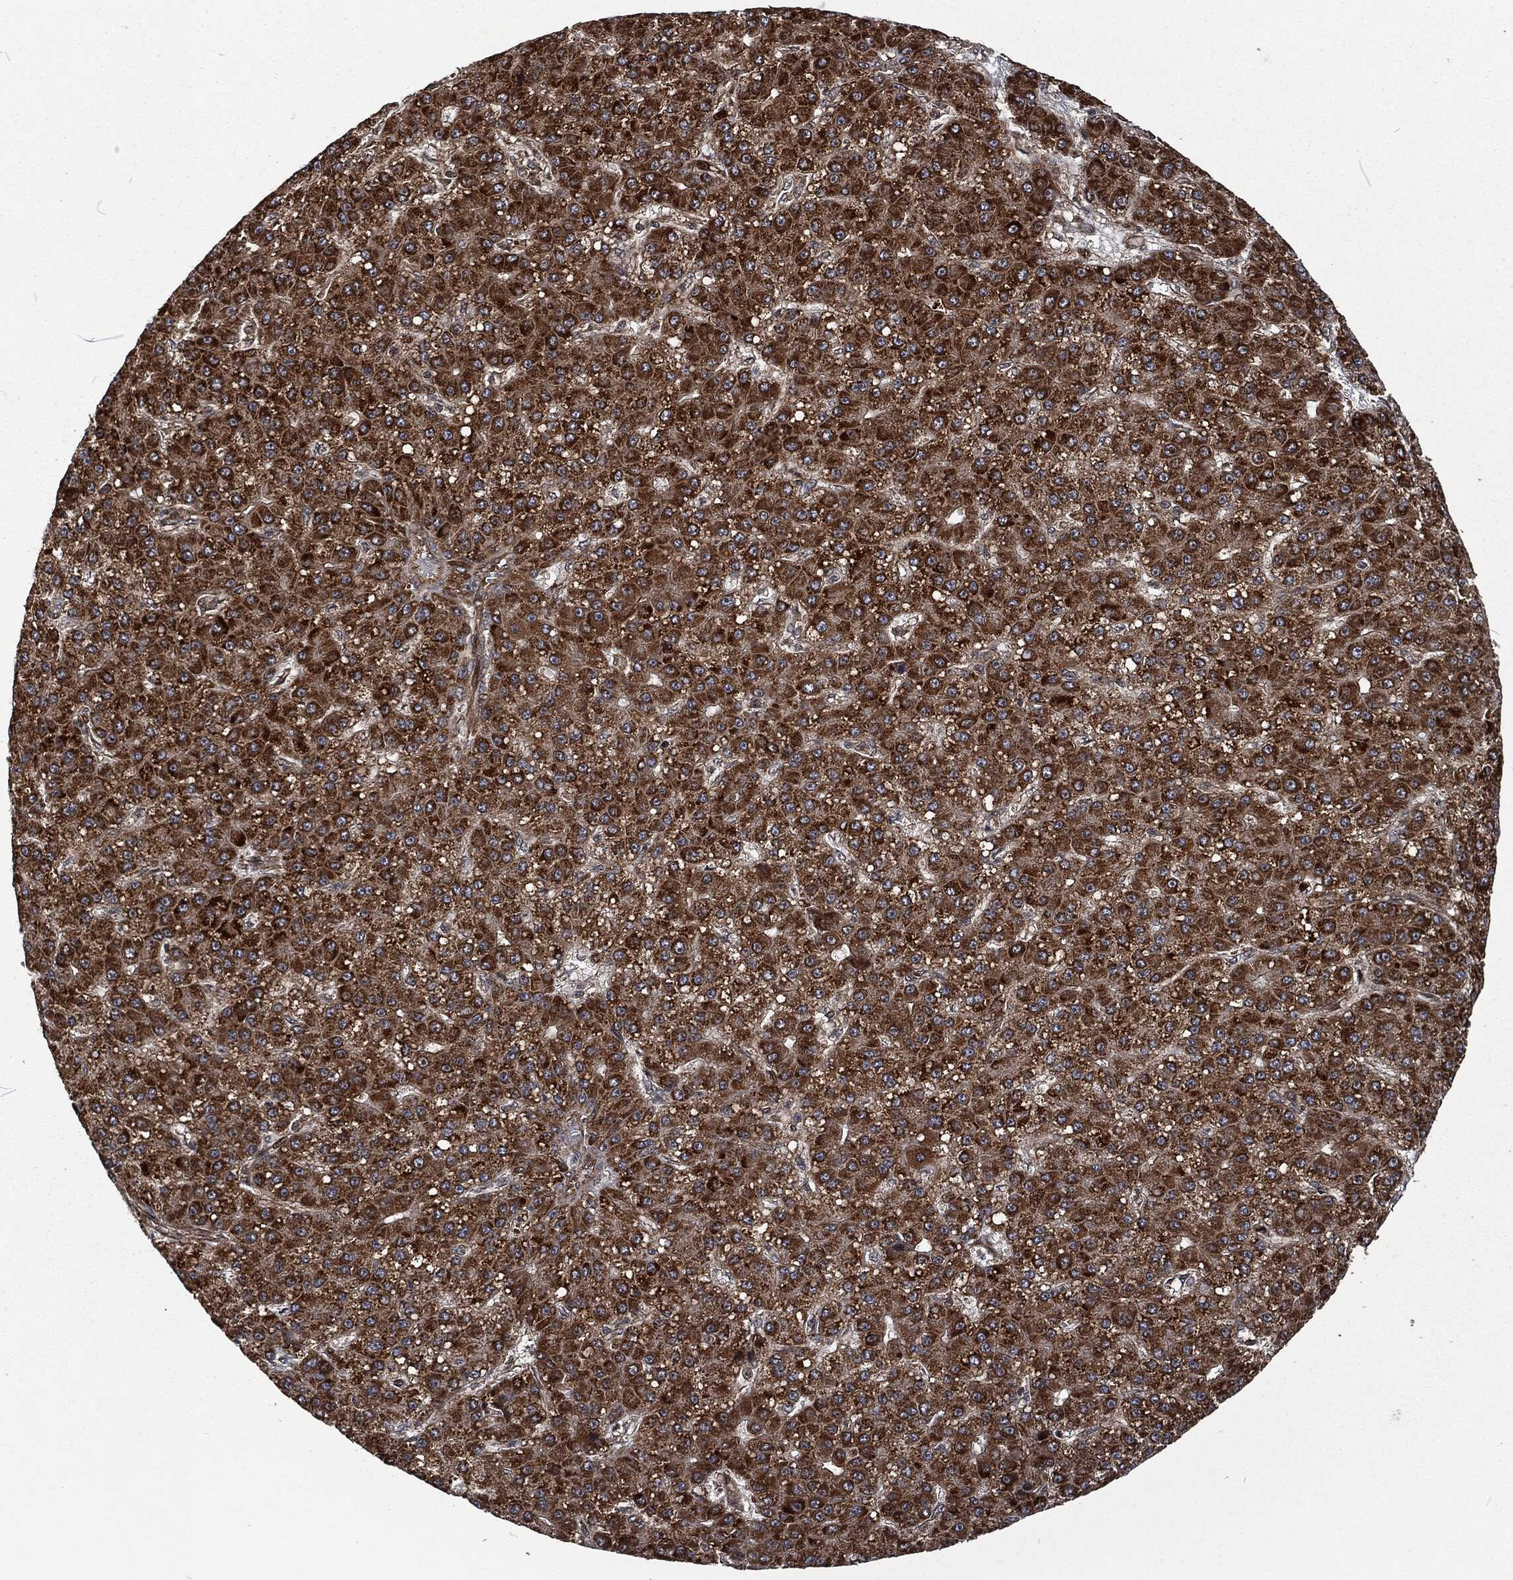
{"staining": {"intensity": "strong", "quantity": ">75%", "location": "cytoplasmic/membranous"}, "tissue": "liver cancer", "cell_type": "Tumor cells", "image_type": "cancer", "snomed": [{"axis": "morphology", "description": "Carcinoma, Hepatocellular, NOS"}, {"axis": "topography", "description": "Liver"}], "caption": "The photomicrograph reveals staining of liver cancer (hepatocellular carcinoma), revealing strong cytoplasmic/membranous protein expression (brown color) within tumor cells. (Stains: DAB (3,3'-diaminobenzidine) in brown, nuclei in blue, Microscopy: brightfield microscopy at high magnification).", "gene": "CMPK2", "patient": {"sex": "male", "age": 67}}